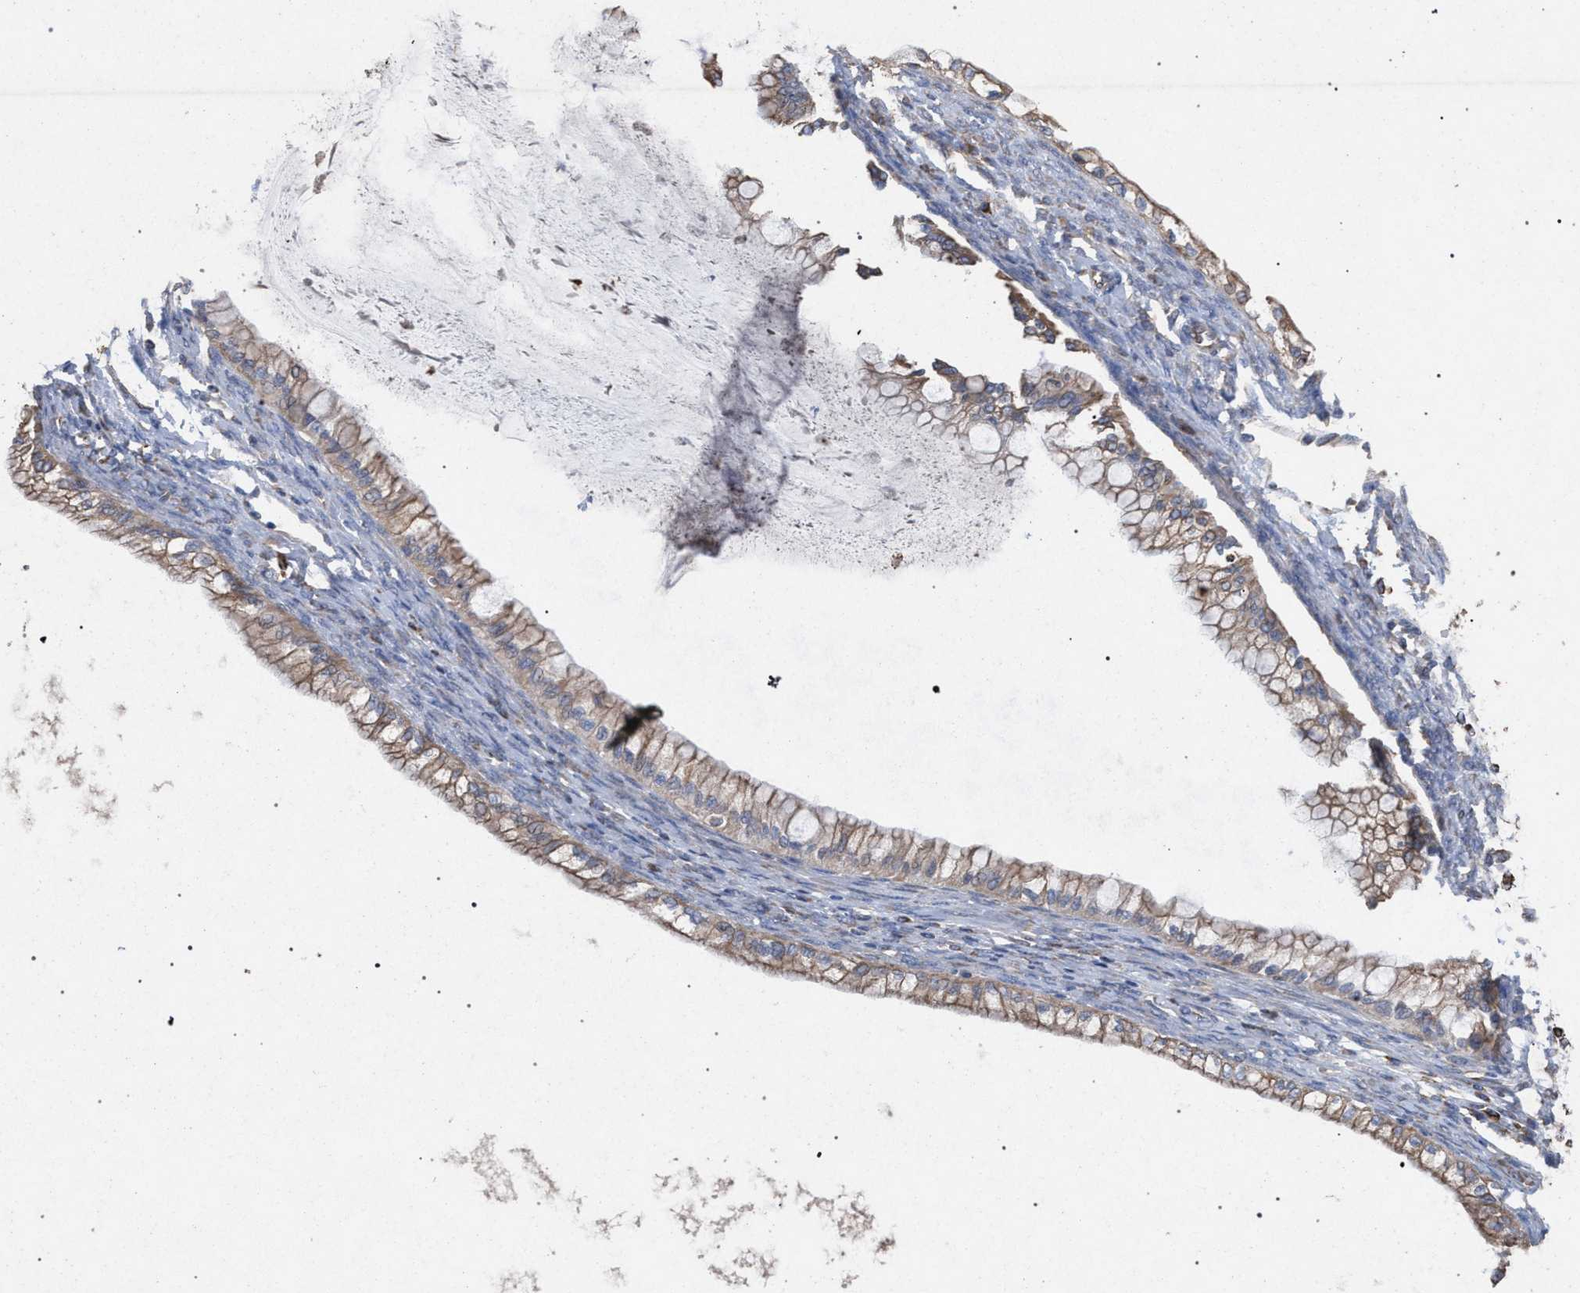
{"staining": {"intensity": "weak", "quantity": ">75%", "location": "cytoplasmic/membranous"}, "tissue": "ovarian cancer", "cell_type": "Tumor cells", "image_type": "cancer", "snomed": [{"axis": "morphology", "description": "Cystadenocarcinoma, mucinous, NOS"}, {"axis": "topography", "description": "Ovary"}], "caption": "Tumor cells show weak cytoplasmic/membranous staining in approximately >75% of cells in ovarian mucinous cystadenocarcinoma.", "gene": "BCL2L12", "patient": {"sex": "female", "age": 57}}